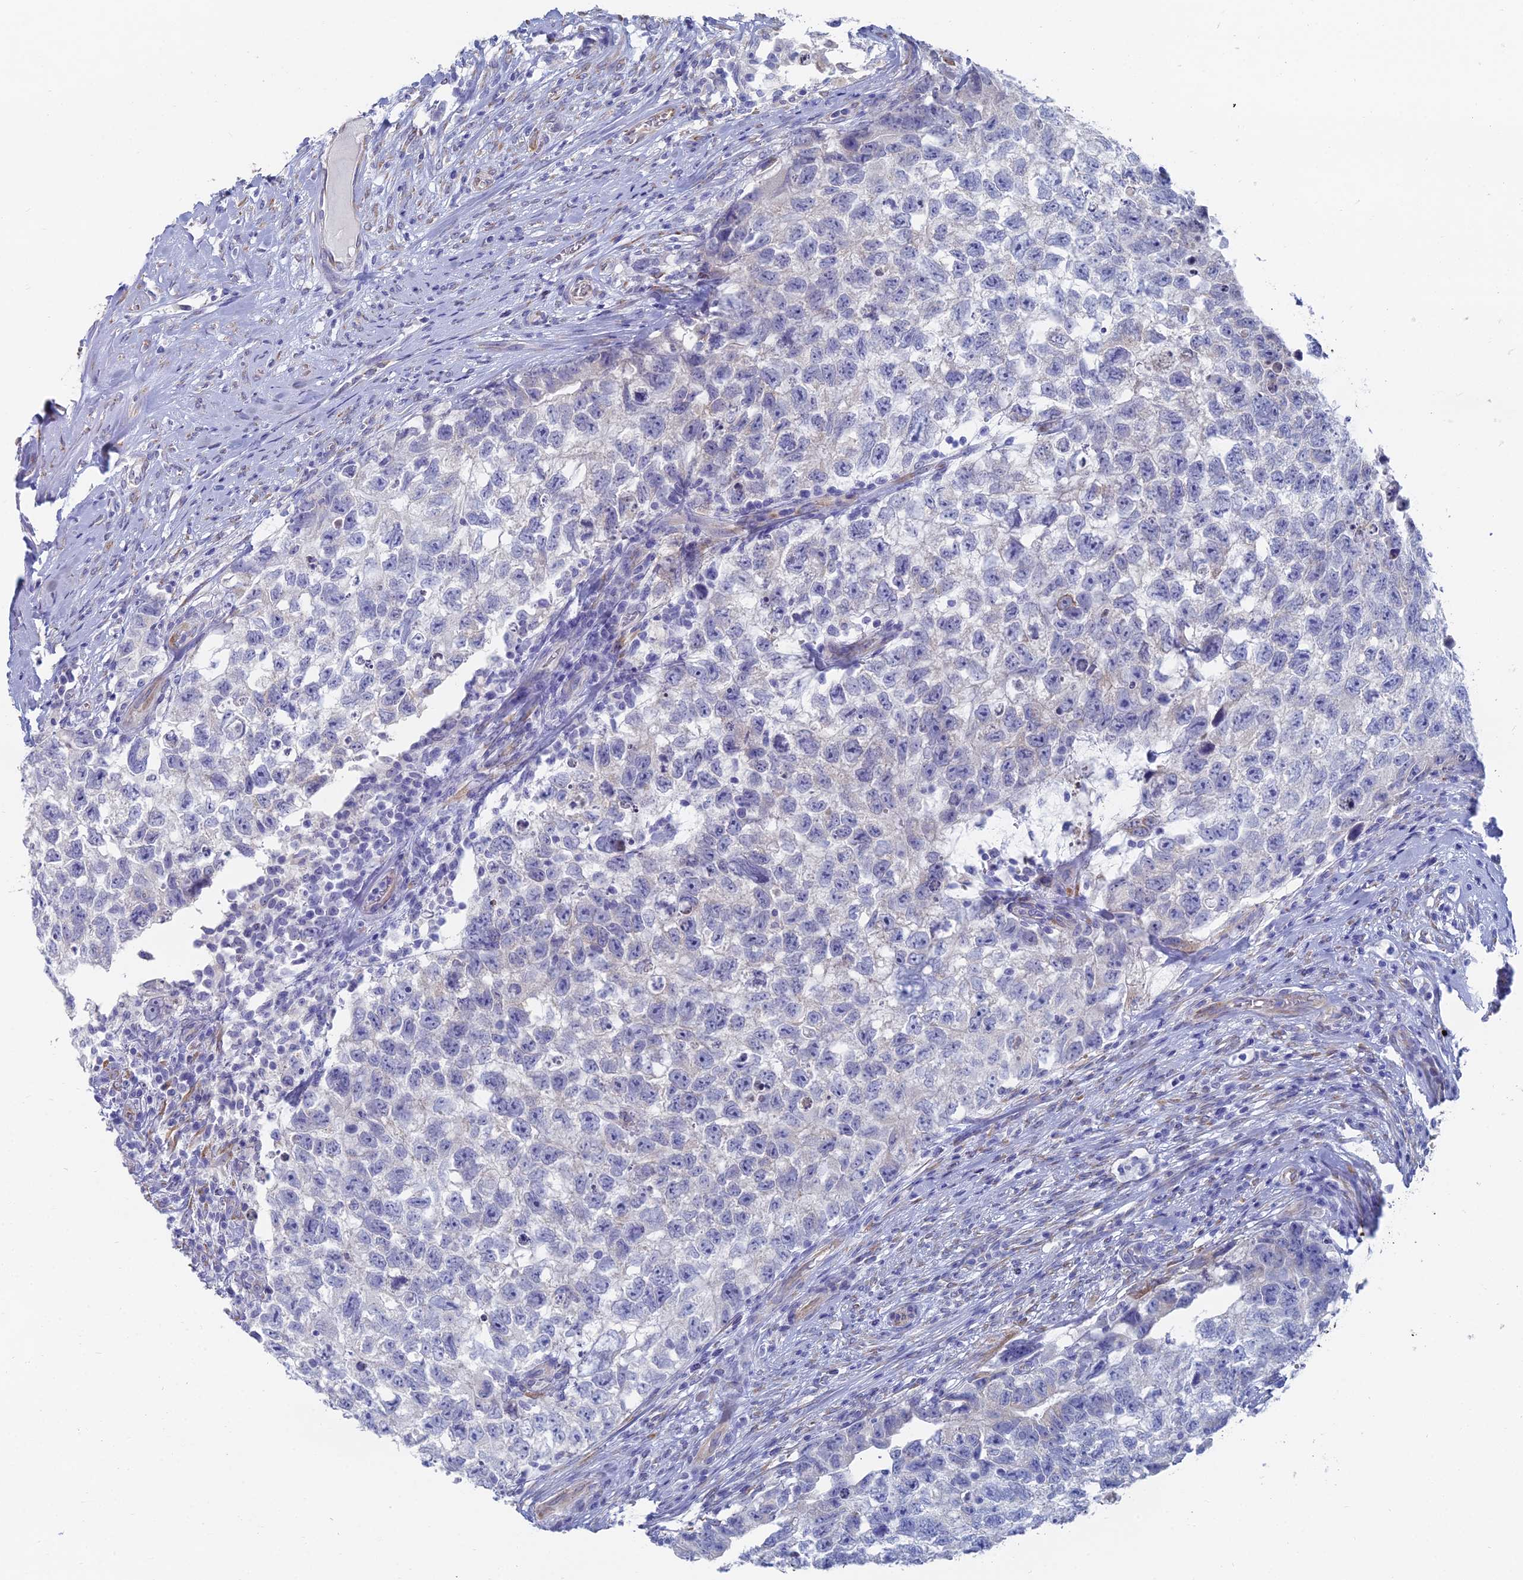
{"staining": {"intensity": "negative", "quantity": "none", "location": "none"}, "tissue": "testis cancer", "cell_type": "Tumor cells", "image_type": "cancer", "snomed": [{"axis": "morphology", "description": "Seminoma, NOS"}, {"axis": "morphology", "description": "Carcinoma, Embryonal, NOS"}, {"axis": "topography", "description": "Testis"}], "caption": "This is an IHC photomicrograph of testis cancer (seminoma). There is no staining in tumor cells.", "gene": "TNNT3", "patient": {"sex": "male", "age": 29}}